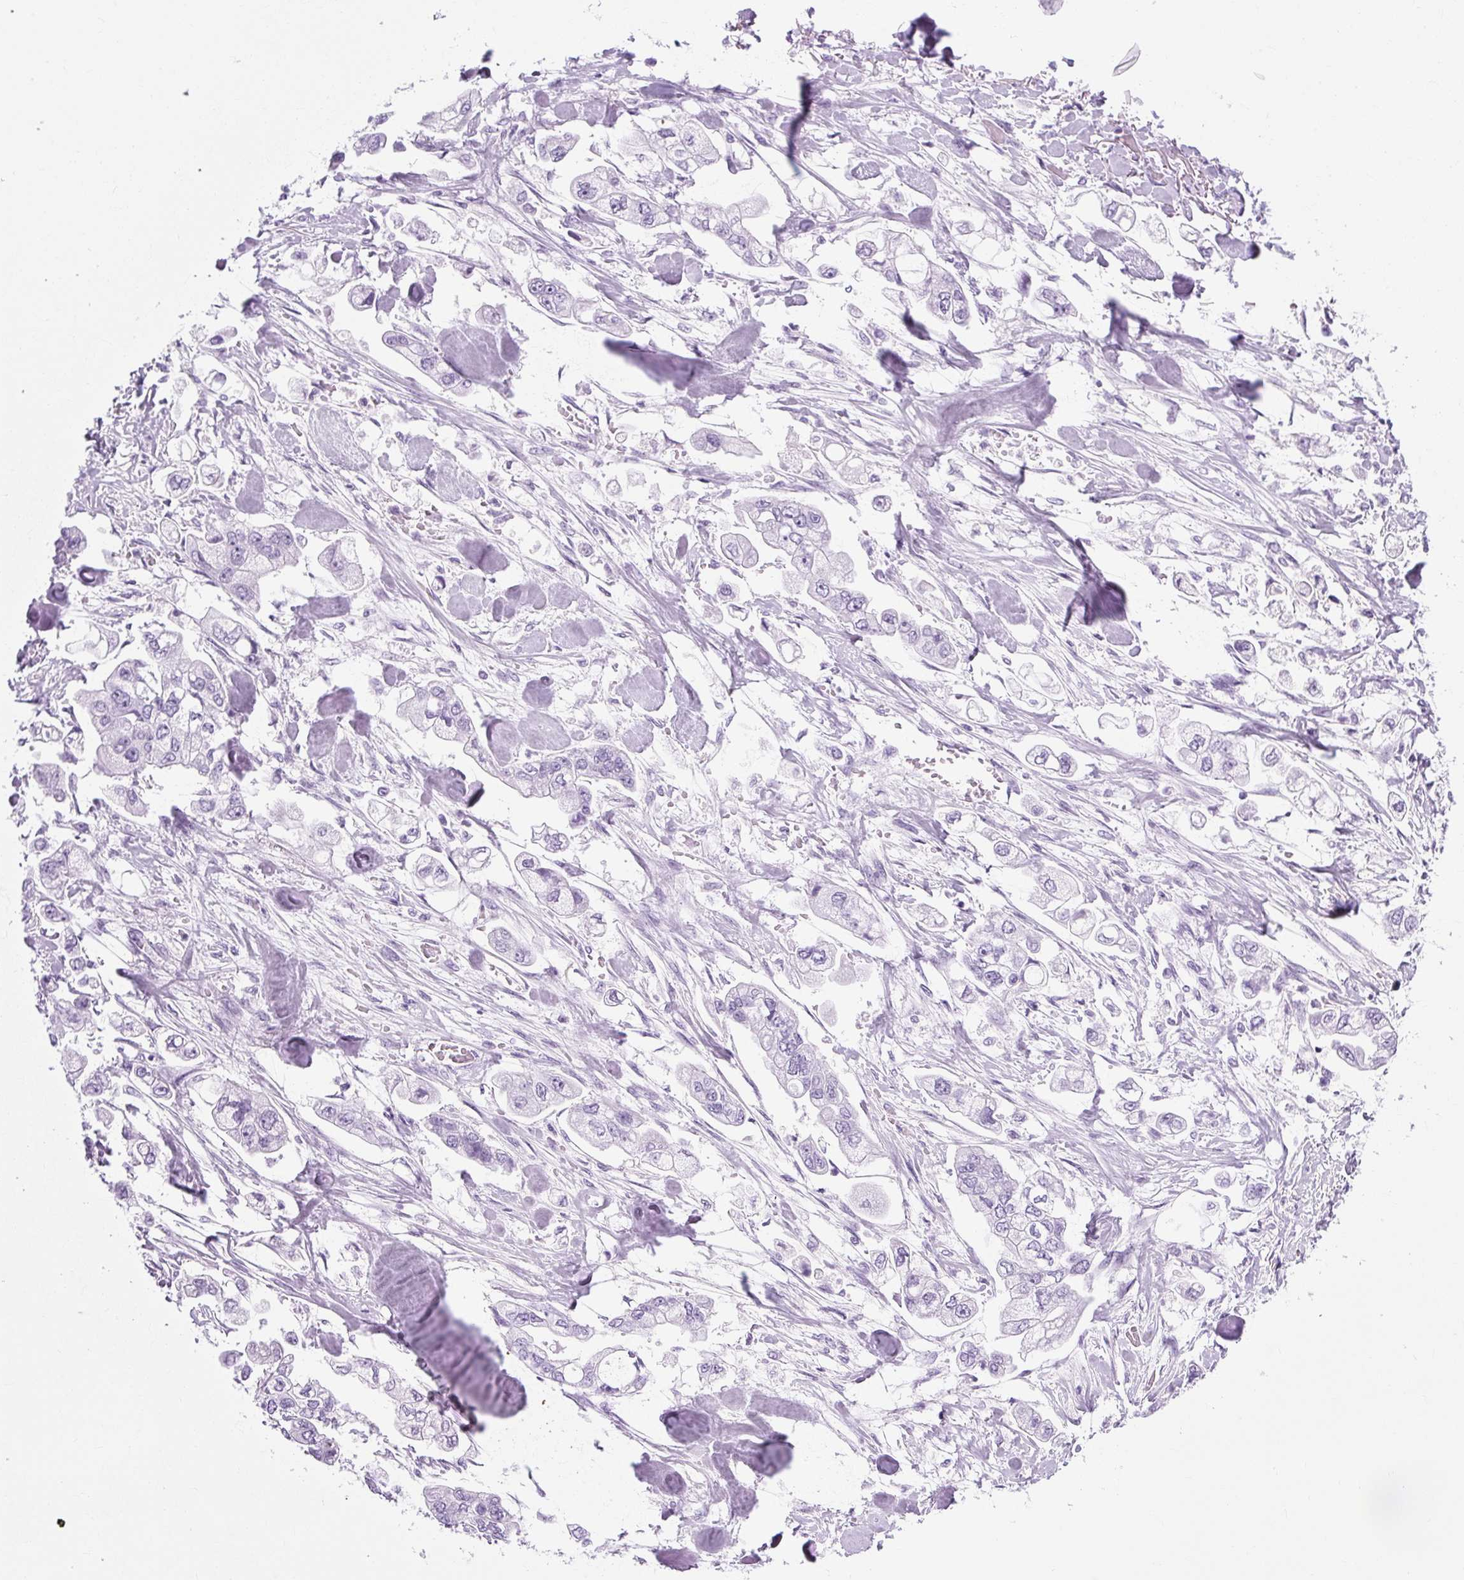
{"staining": {"intensity": "negative", "quantity": "none", "location": "none"}, "tissue": "stomach cancer", "cell_type": "Tumor cells", "image_type": "cancer", "snomed": [{"axis": "morphology", "description": "Adenocarcinoma, NOS"}, {"axis": "topography", "description": "Stomach"}], "caption": "Immunohistochemistry (IHC) photomicrograph of neoplastic tissue: human adenocarcinoma (stomach) stained with DAB (3,3'-diaminobenzidine) reveals no significant protein positivity in tumor cells.", "gene": "RYBP", "patient": {"sex": "male", "age": 62}}